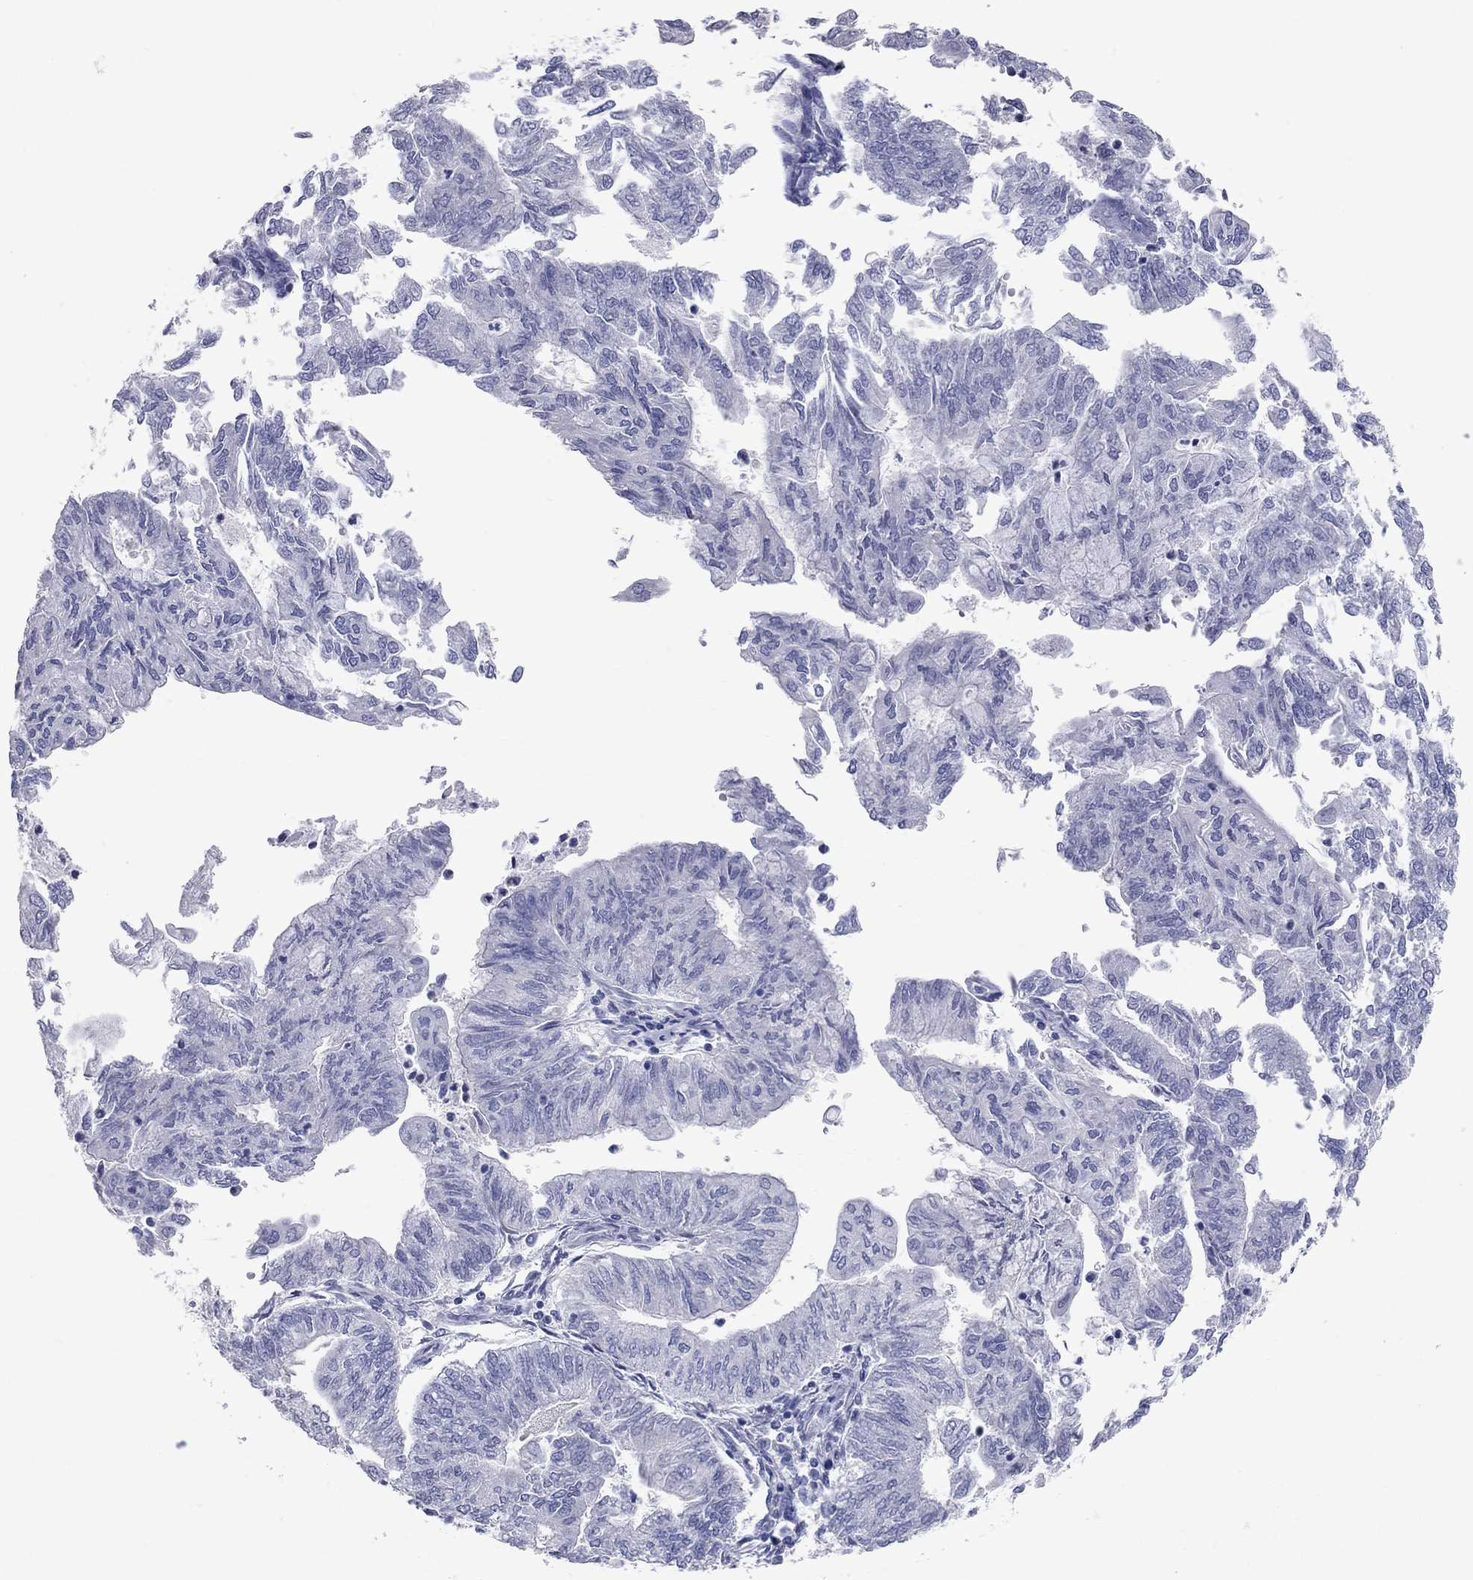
{"staining": {"intensity": "negative", "quantity": "none", "location": "none"}, "tissue": "endometrial cancer", "cell_type": "Tumor cells", "image_type": "cancer", "snomed": [{"axis": "morphology", "description": "Adenocarcinoma, NOS"}, {"axis": "topography", "description": "Endometrium"}], "caption": "This is an IHC histopathology image of human endometrial cancer (adenocarcinoma). There is no expression in tumor cells.", "gene": "AOX1", "patient": {"sex": "female", "age": 59}}